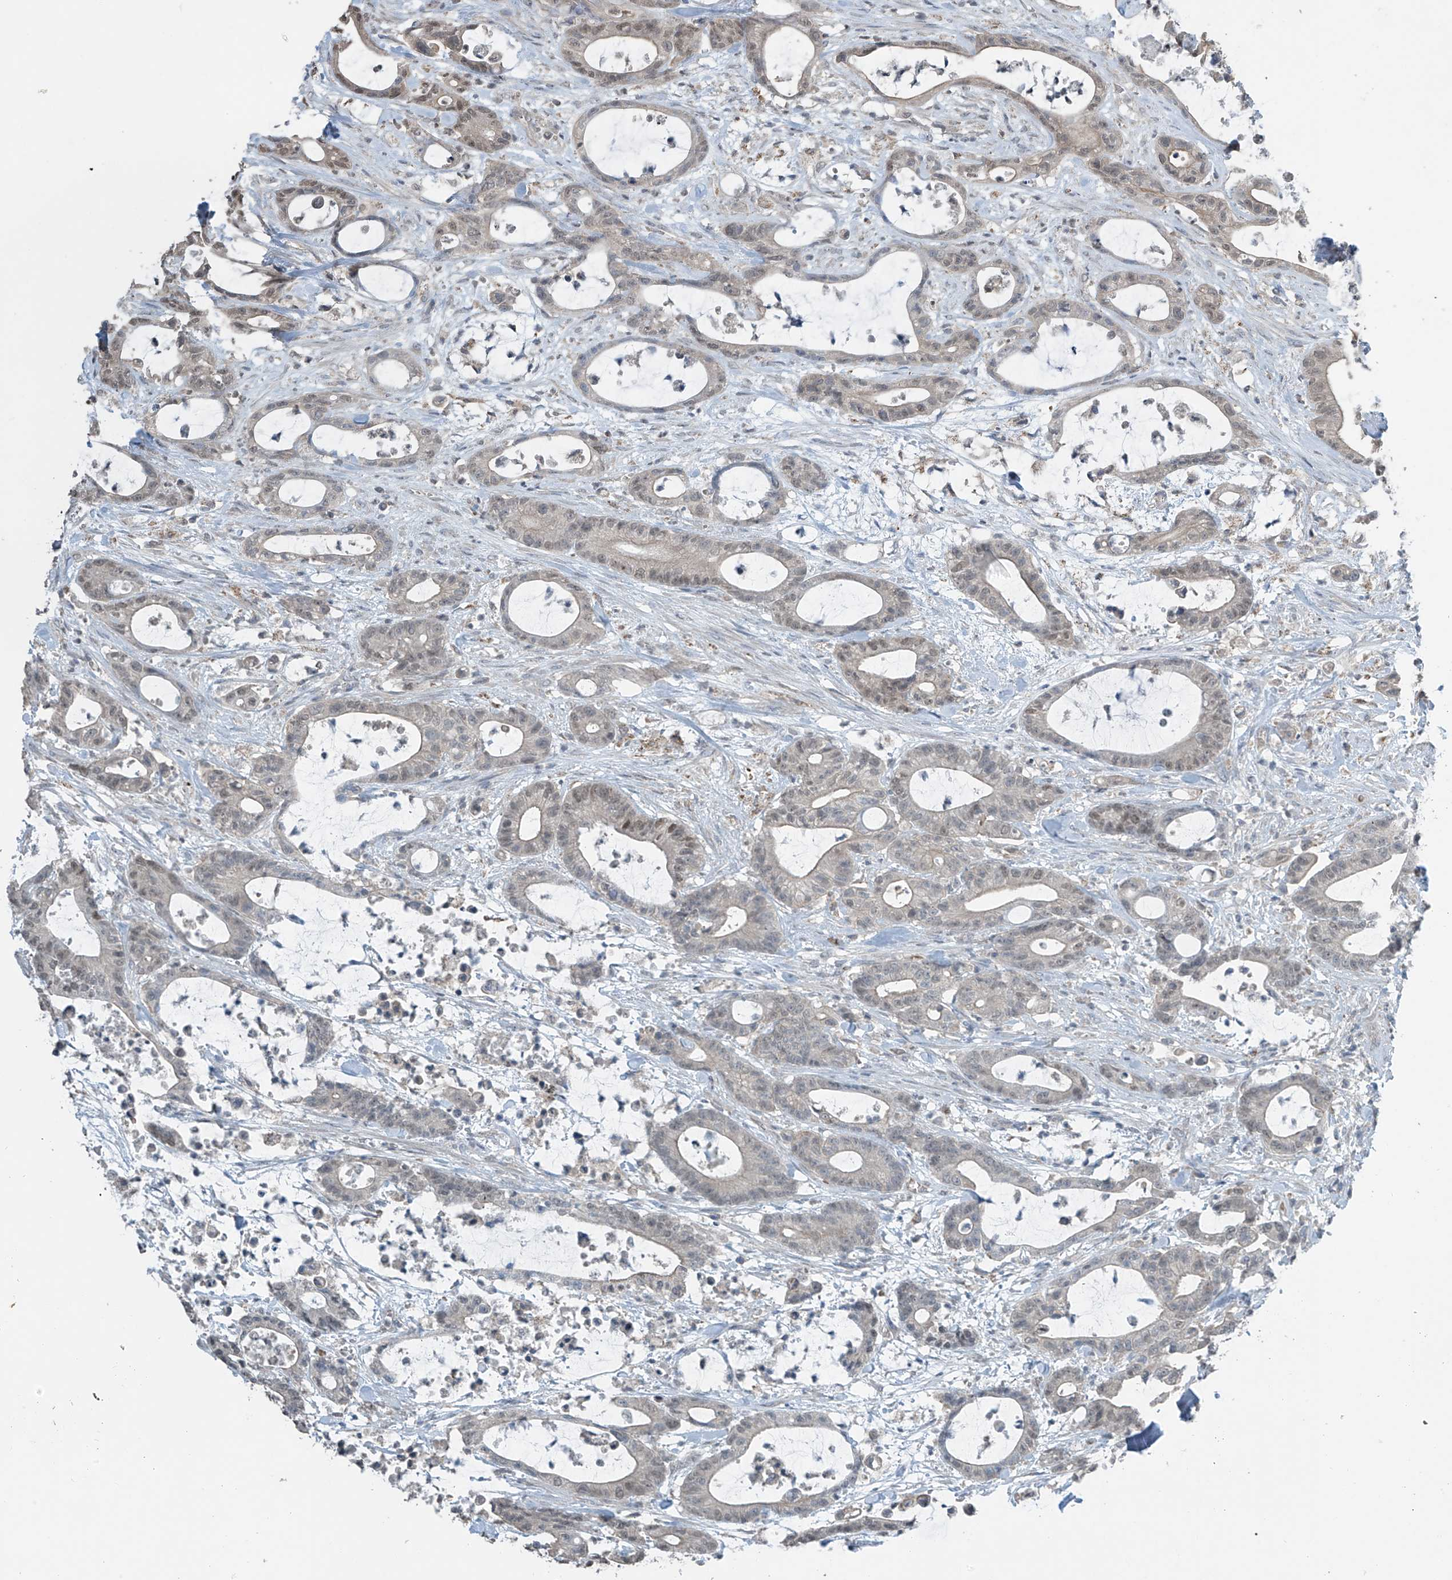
{"staining": {"intensity": "negative", "quantity": "none", "location": "none"}, "tissue": "colorectal cancer", "cell_type": "Tumor cells", "image_type": "cancer", "snomed": [{"axis": "morphology", "description": "Adenocarcinoma, NOS"}, {"axis": "topography", "description": "Colon"}], "caption": "Tumor cells show no significant protein positivity in colorectal adenocarcinoma. (DAB (3,3'-diaminobenzidine) immunohistochemistry visualized using brightfield microscopy, high magnification).", "gene": "HOXA11", "patient": {"sex": "female", "age": 84}}